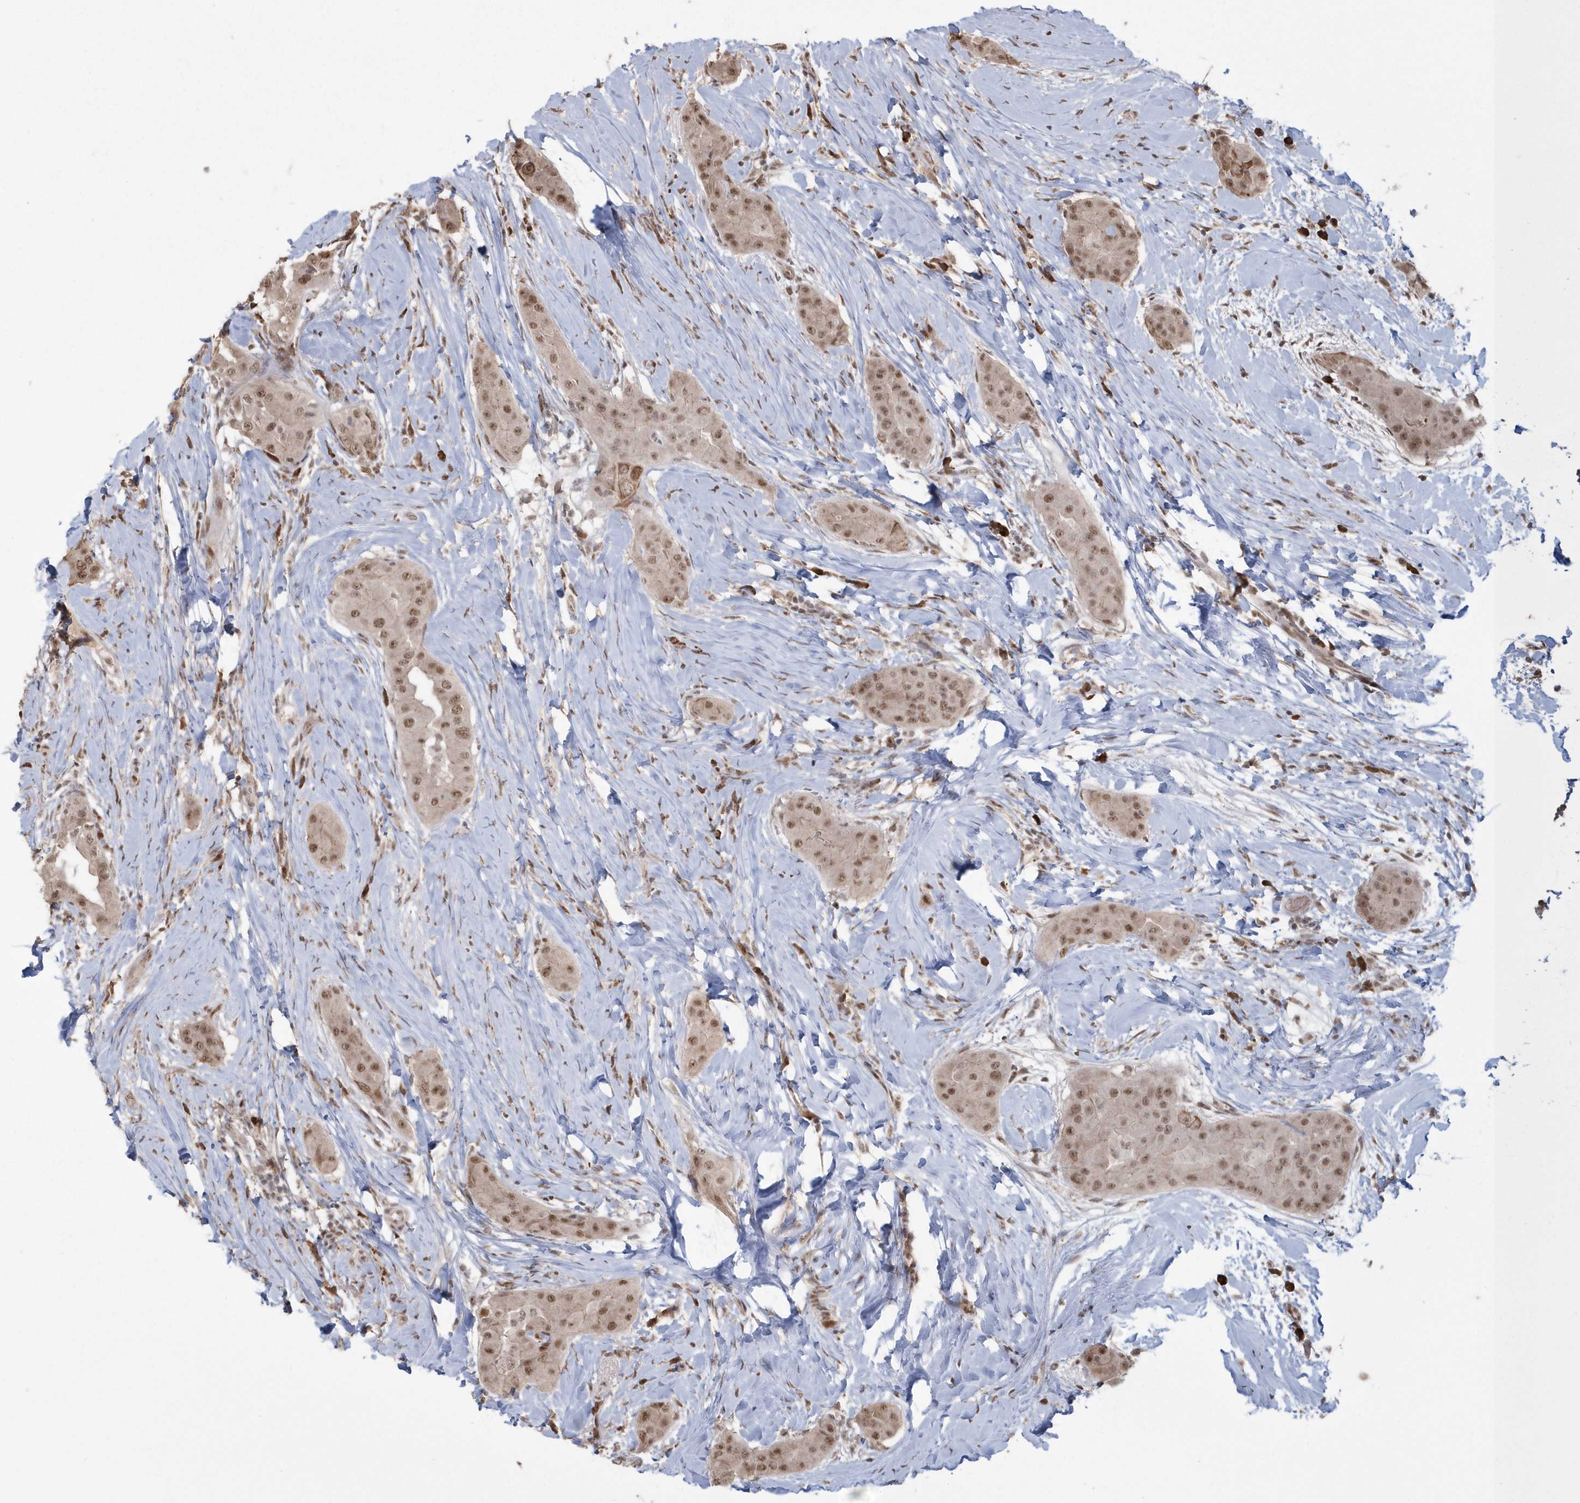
{"staining": {"intensity": "moderate", "quantity": ">75%", "location": "nuclear"}, "tissue": "thyroid cancer", "cell_type": "Tumor cells", "image_type": "cancer", "snomed": [{"axis": "morphology", "description": "Papillary adenocarcinoma, NOS"}, {"axis": "topography", "description": "Thyroid gland"}], "caption": "Brown immunohistochemical staining in human thyroid papillary adenocarcinoma reveals moderate nuclear staining in approximately >75% of tumor cells.", "gene": "EPB41L4A", "patient": {"sex": "male", "age": 33}}